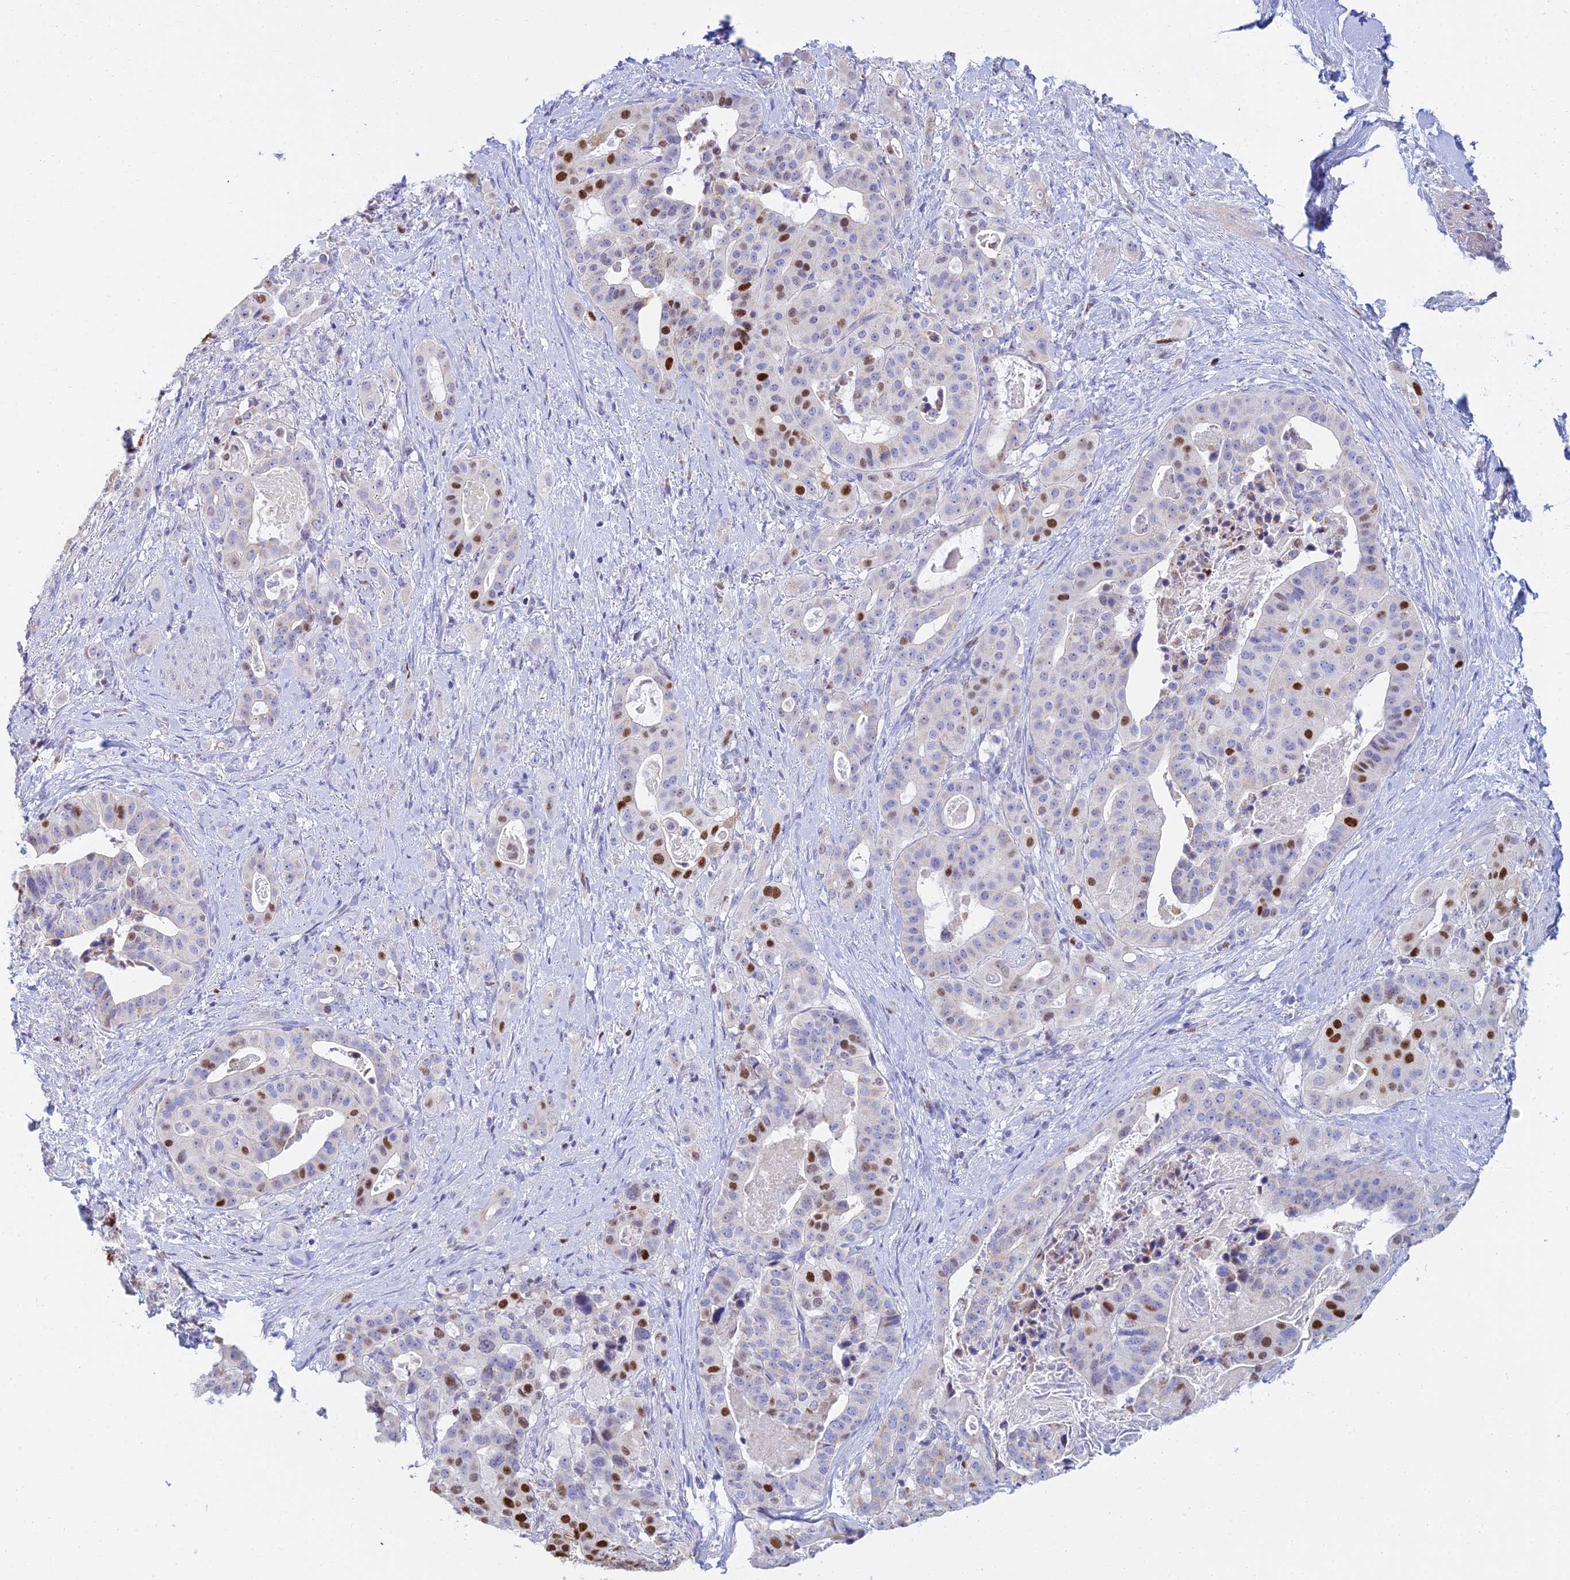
{"staining": {"intensity": "strong", "quantity": "<25%", "location": "nuclear"}, "tissue": "stomach cancer", "cell_type": "Tumor cells", "image_type": "cancer", "snomed": [{"axis": "morphology", "description": "Adenocarcinoma, NOS"}, {"axis": "topography", "description": "Stomach"}], "caption": "A histopathology image of stomach adenocarcinoma stained for a protein shows strong nuclear brown staining in tumor cells.", "gene": "MCM2", "patient": {"sex": "male", "age": 48}}